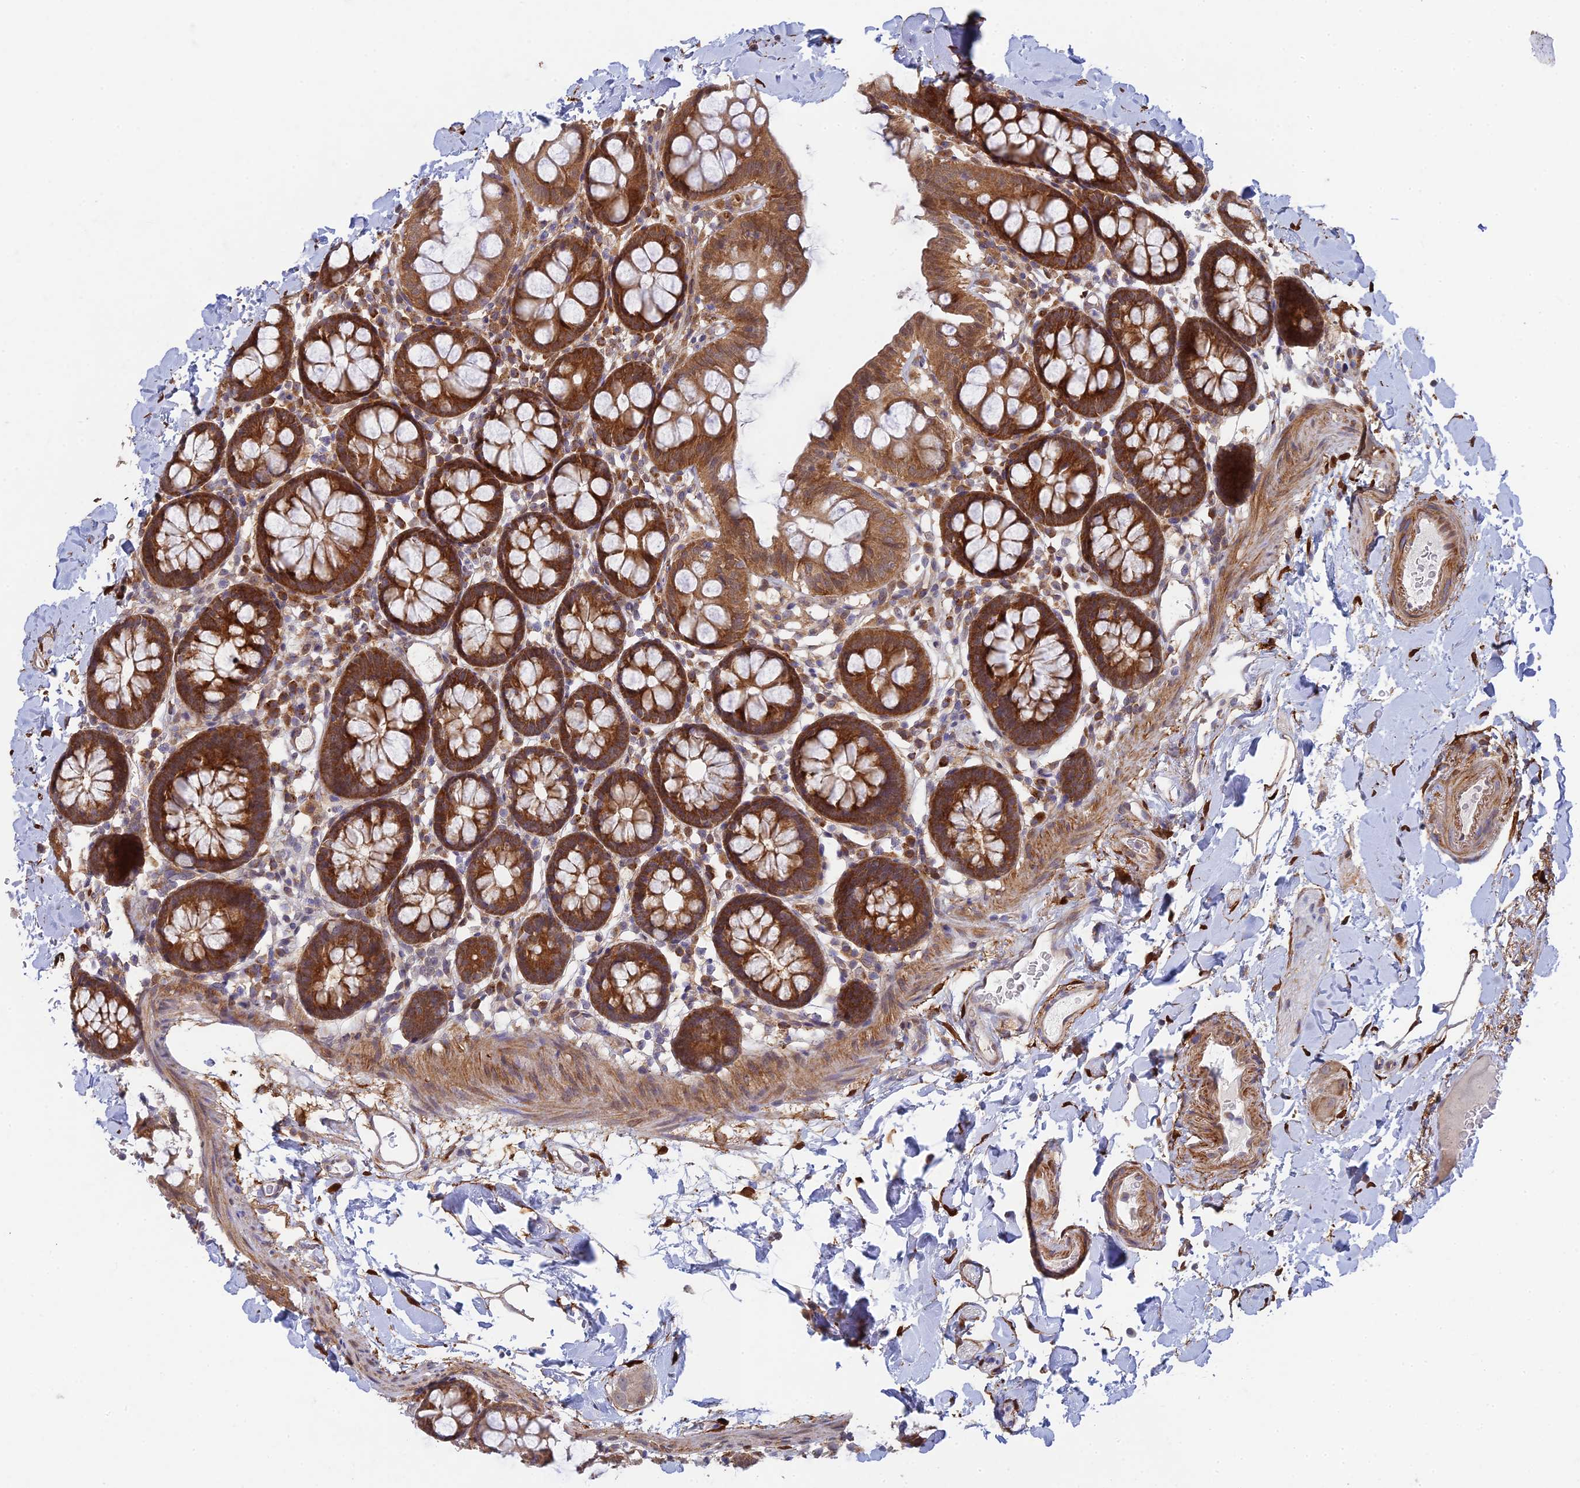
{"staining": {"intensity": "moderate", "quantity": "25%-75%", "location": "cytoplasmic/membranous"}, "tissue": "colon", "cell_type": "Endothelial cells", "image_type": "normal", "snomed": [{"axis": "morphology", "description": "Normal tissue, NOS"}, {"axis": "topography", "description": "Colon"}], "caption": "Endothelial cells demonstrate moderate cytoplasmic/membranous positivity in approximately 25%-75% of cells in unremarkable colon. The staining is performed using DAB (3,3'-diaminobenzidine) brown chromogen to label protein expression. The nuclei are counter-stained blue using hematoxylin.", "gene": "INCA1", "patient": {"sex": "male", "age": 75}}